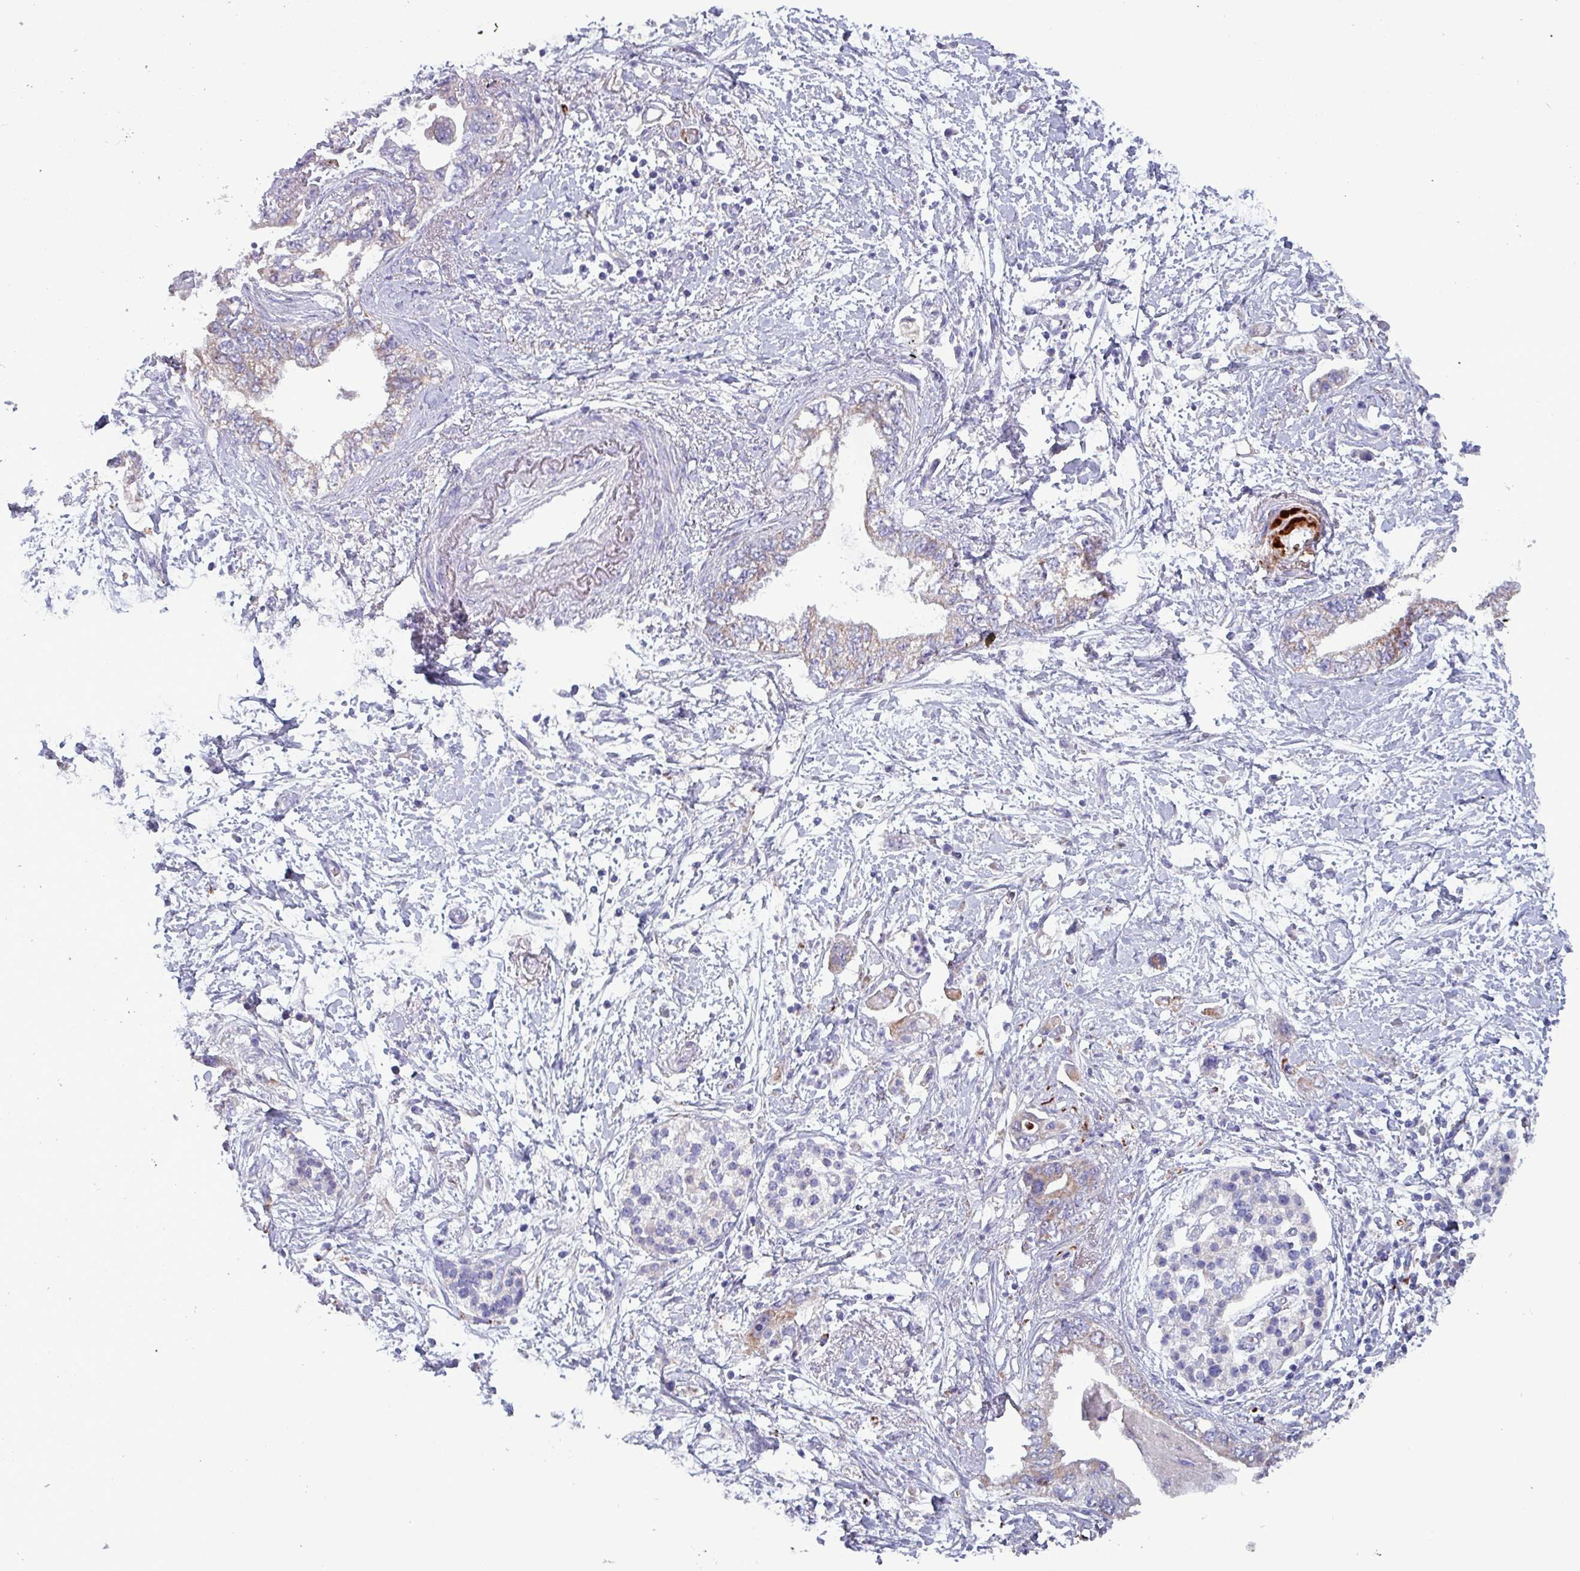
{"staining": {"intensity": "negative", "quantity": "none", "location": "none"}, "tissue": "pancreatic cancer", "cell_type": "Tumor cells", "image_type": "cancer", "snomed": [{"axis": "morphology", "description": "Adenocarcinoma, NOS"}, {"axis": "topography", "description": "Pancreas"}], "caption": "Immunohistochemistry photomicrograph of neoplastic tissue: pancreatic adenocarcinoma stained with DAB (3,3'-diaminobenzidine) reveals no significant protein staining in tumor cells.", "gene": "HSD3B7", "patient": {"sex": "female", "age": 73}}